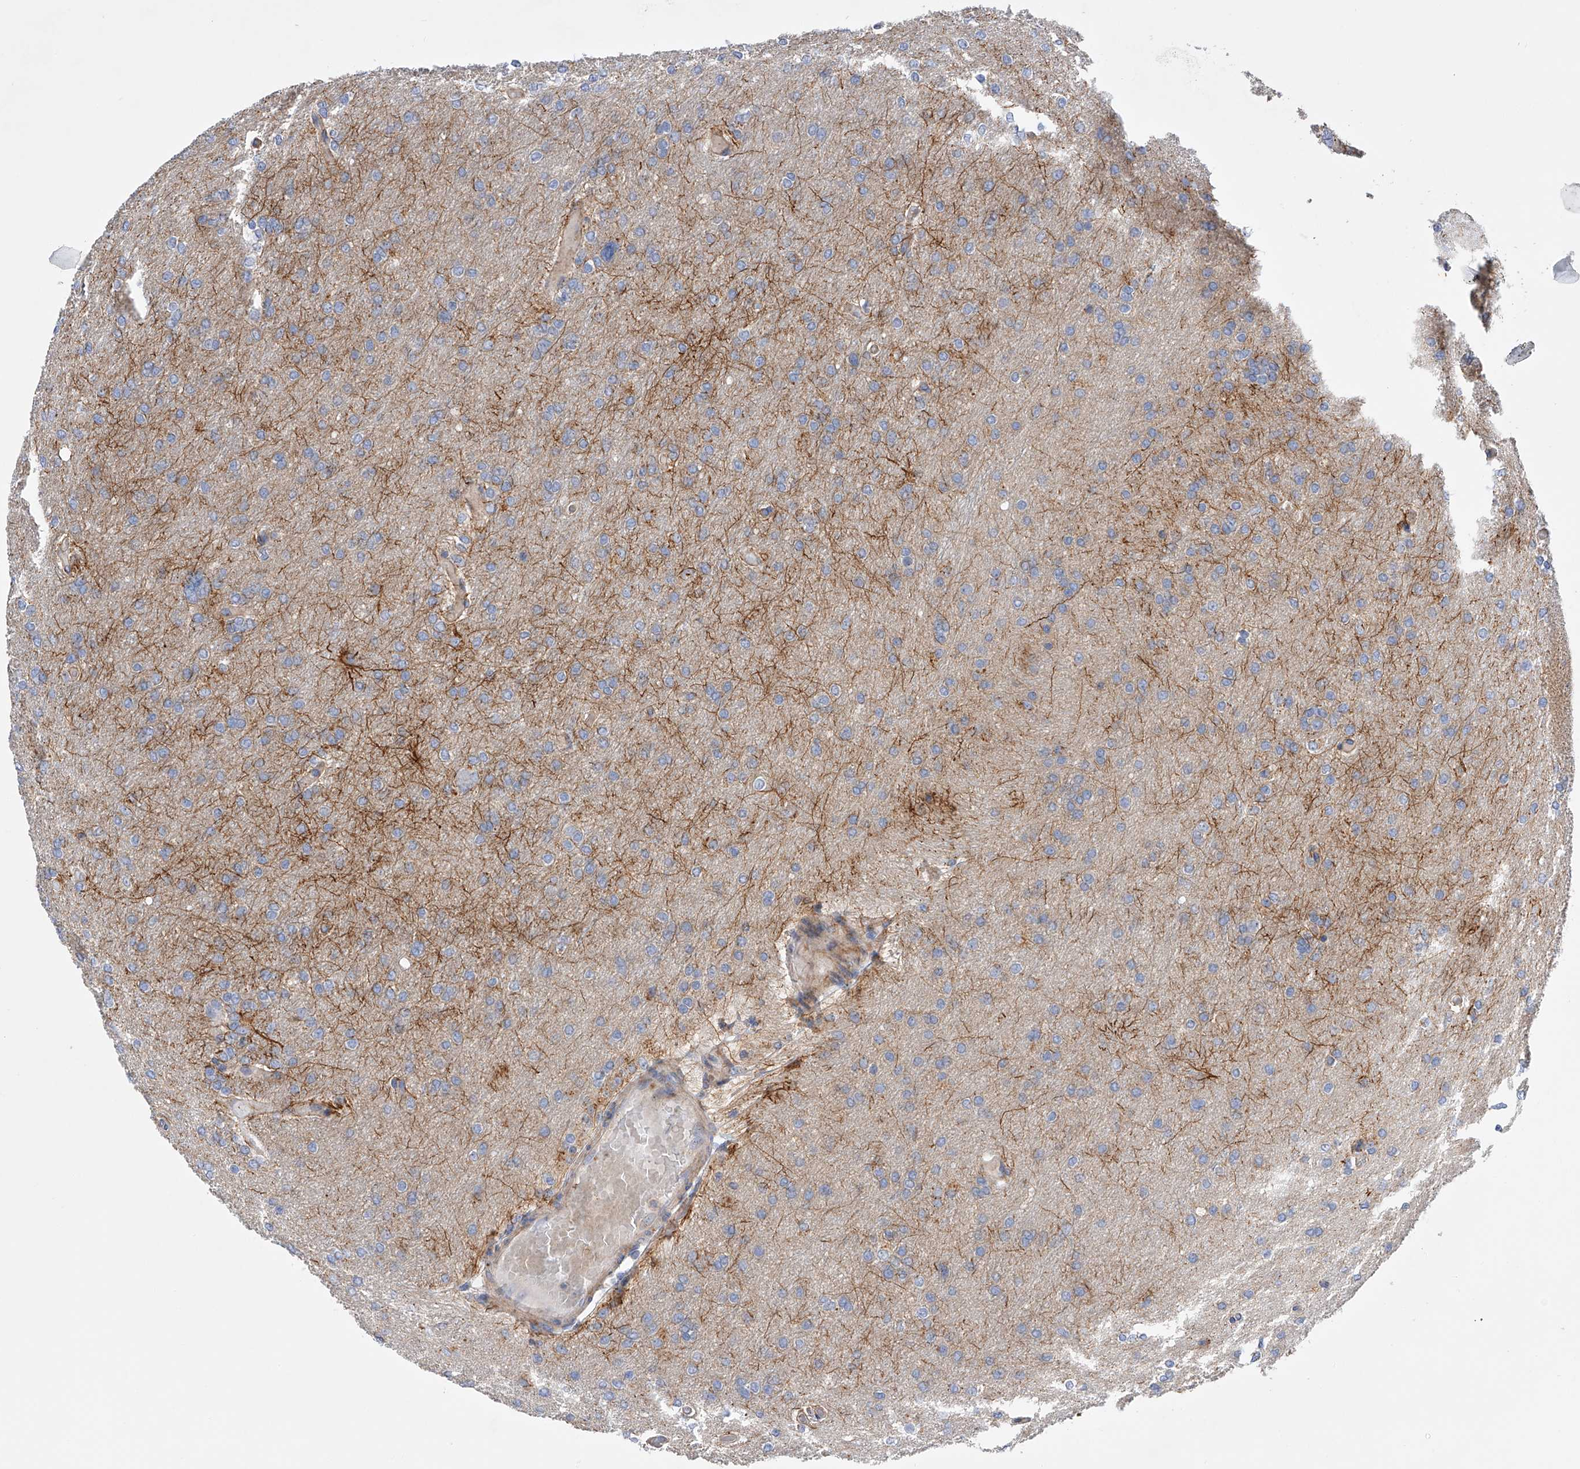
{"staining": {"intensity": "weak", "quantity": "<25%", "location": "cytoplasmic/membranous"}, "tissue": "glioma", "cell_type": "Tumor cells", "image_type": "cancer", "snomed": [{"axis": "morphology", "description": "Glioma, malignant, High grade"}, {"axis": "topography", "description": "Cerebral cortex"}], "caption": "This is a histopathology image of immunohistochemistry (IHC) staining of malignant high-grade glioma, which shows no positivity in tumor cells.", "gene": "MLYCD", "patient": {"sex": "female", "age": 36}}